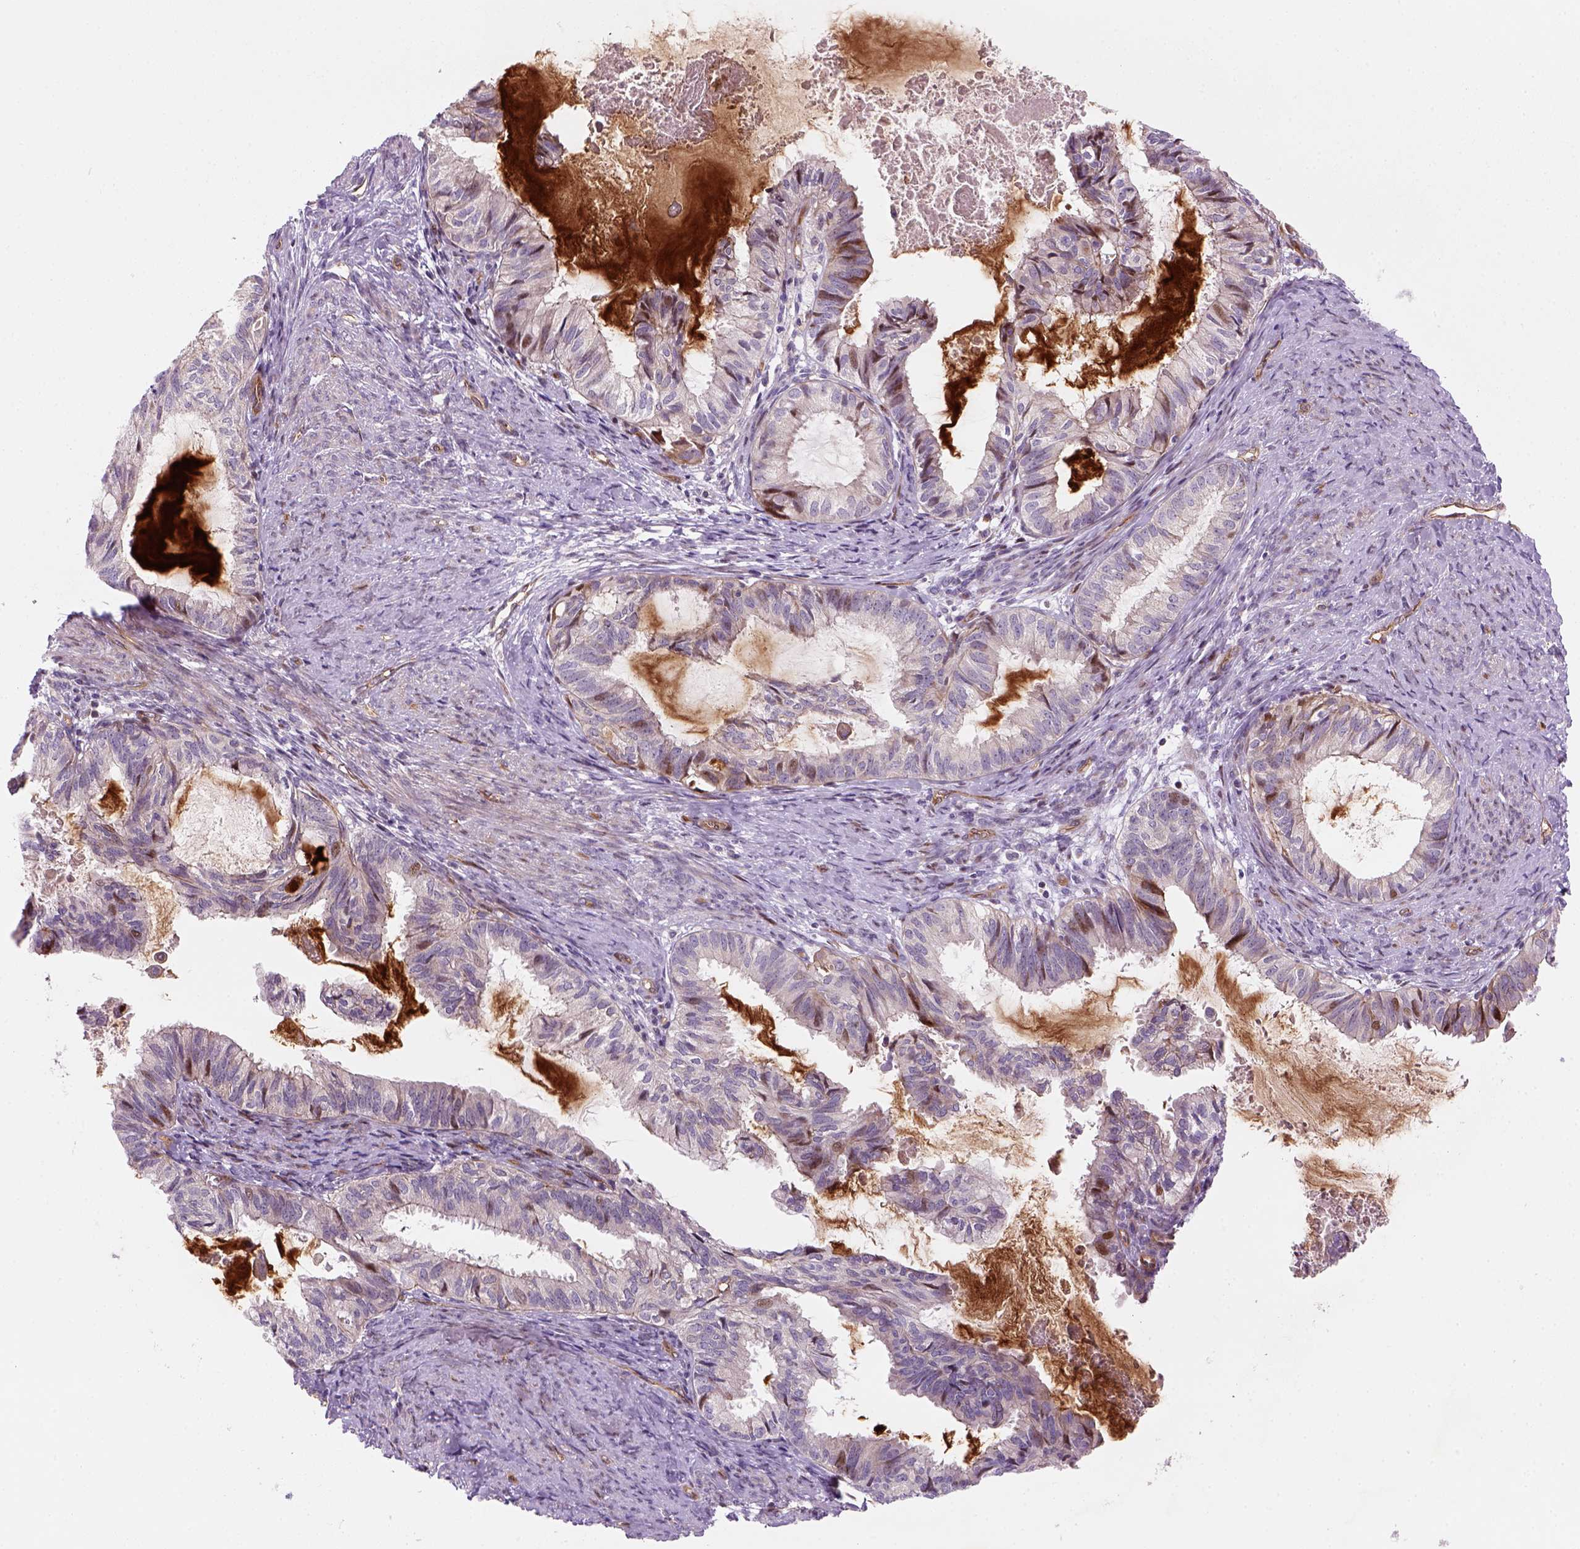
{"staining": {"intensity": "weak", "quantity": "<25%", "location": "nuclear"}, "tissue": "endometrial cancer", "cell_type": "Tumor cells", "image_type": "cancer", "snomed": [{"axis": "morphology", "description": "Adenocarcinoma, NOS"}, {"axis": "topography", "description": "Endometrium"}], "caption": "This is an immunohistochemistry (IHC) histopathology image of human adenocarcinoma (endometrial). There is no expression in tumor cells.", "gene": "VSTM5", "patient": {"sex": "female", "age": 86}}